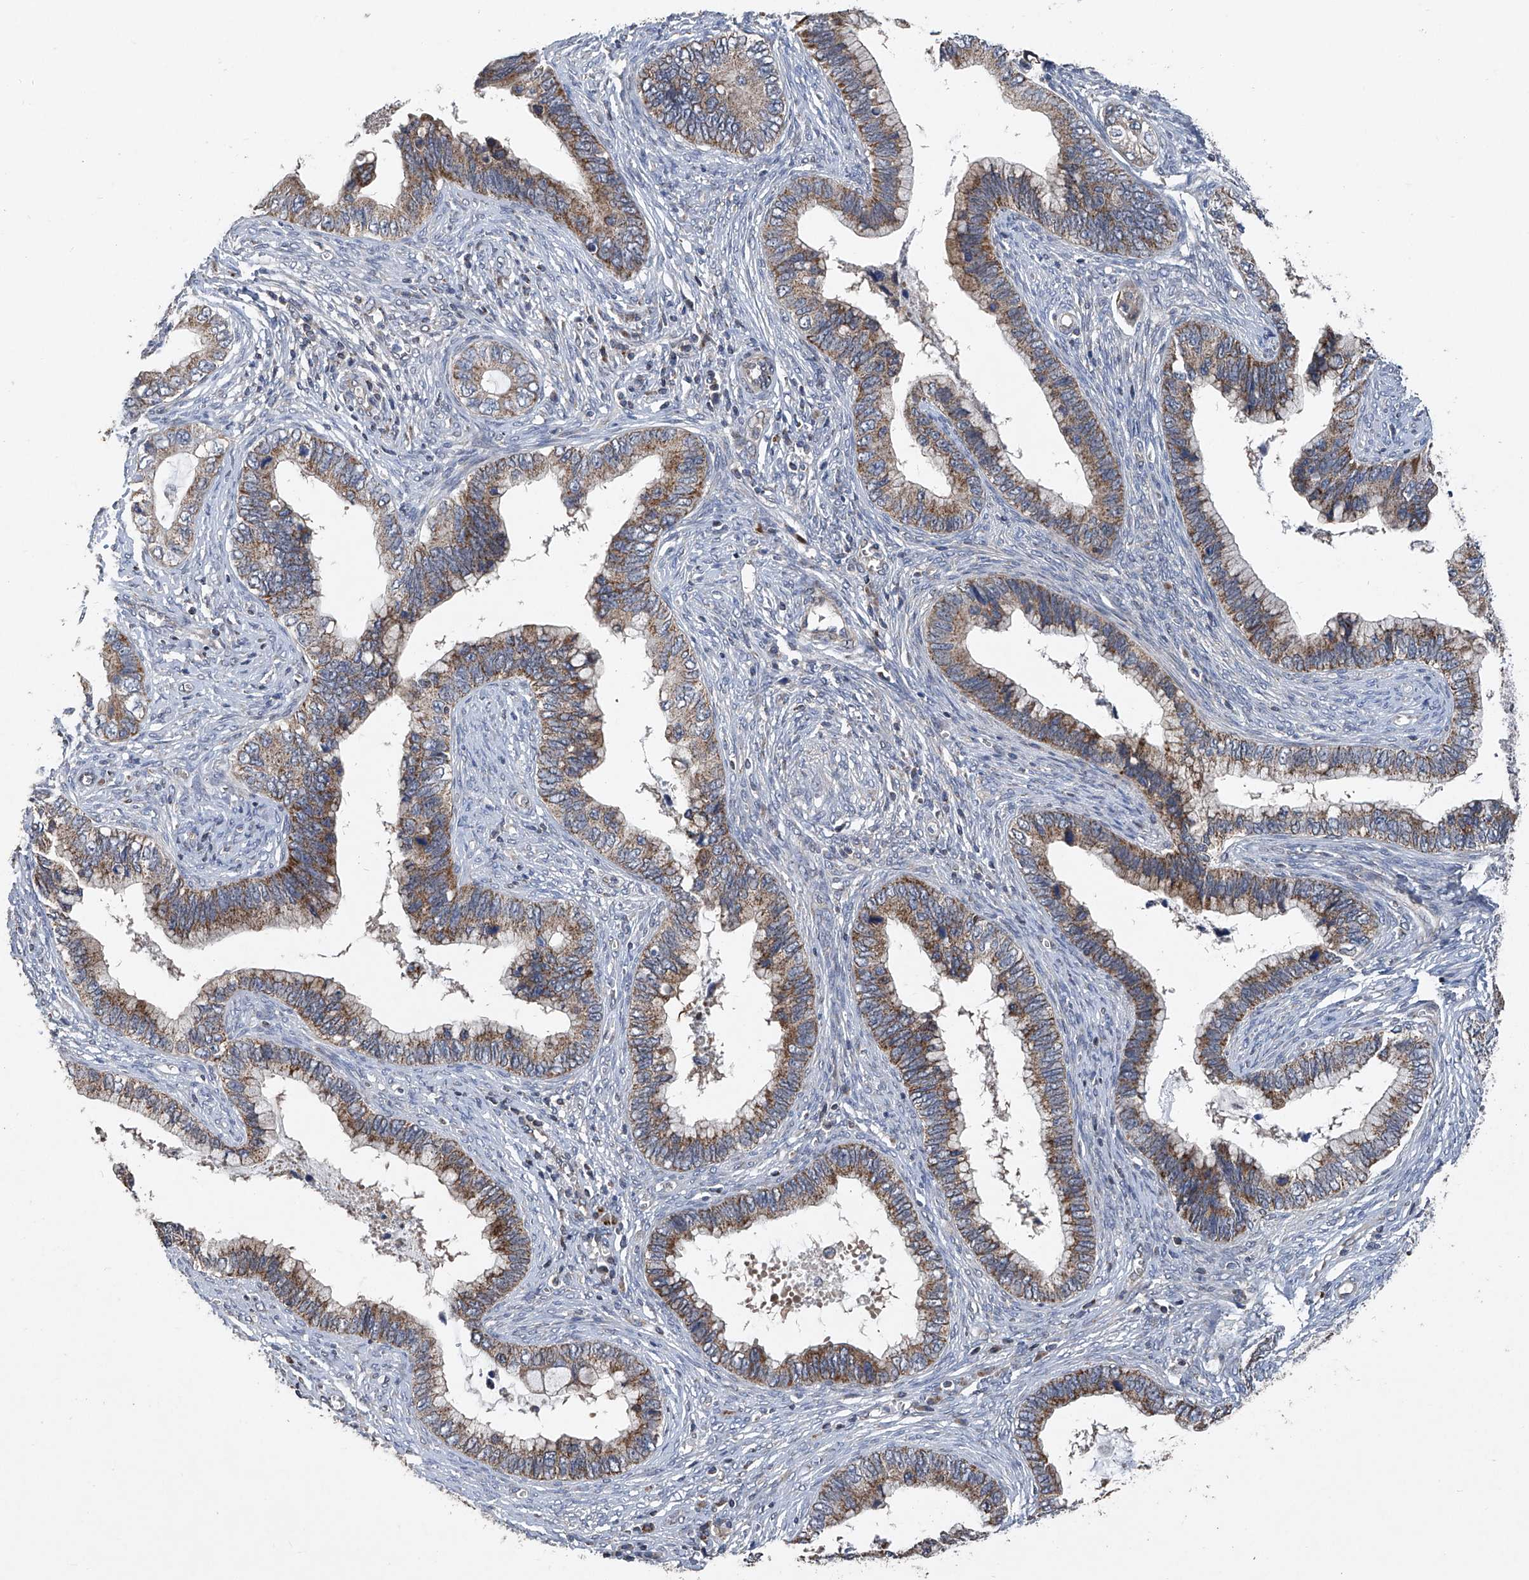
{"staining": {"intensity": "moderate", "quantity": ">75%", "location": "cytoplasmic/membranous"}, "tissue": "cervical cancer", "cell_type": "Tumor cells", "image_type": "cancer", "snomed": [{"axis": "morphology", "description": "Adenocarcinoma, NOS"}, {"axis": "topography", "description": "Cervix"}], "caption": "DAB (3,3'-diaminobenzidine) immunohistochemical staining of human adenocarcinoma (cervical) reveals moderate cytoplasmic/membranous protein expression in about >75% of tumor cells. (DAB (3,3'-diaminobenzidine) IHC, brown staining for protein, blue staining for nuclei).", "gene": "BCKDHB", "patient": {"sex": "female", "age": 44}}